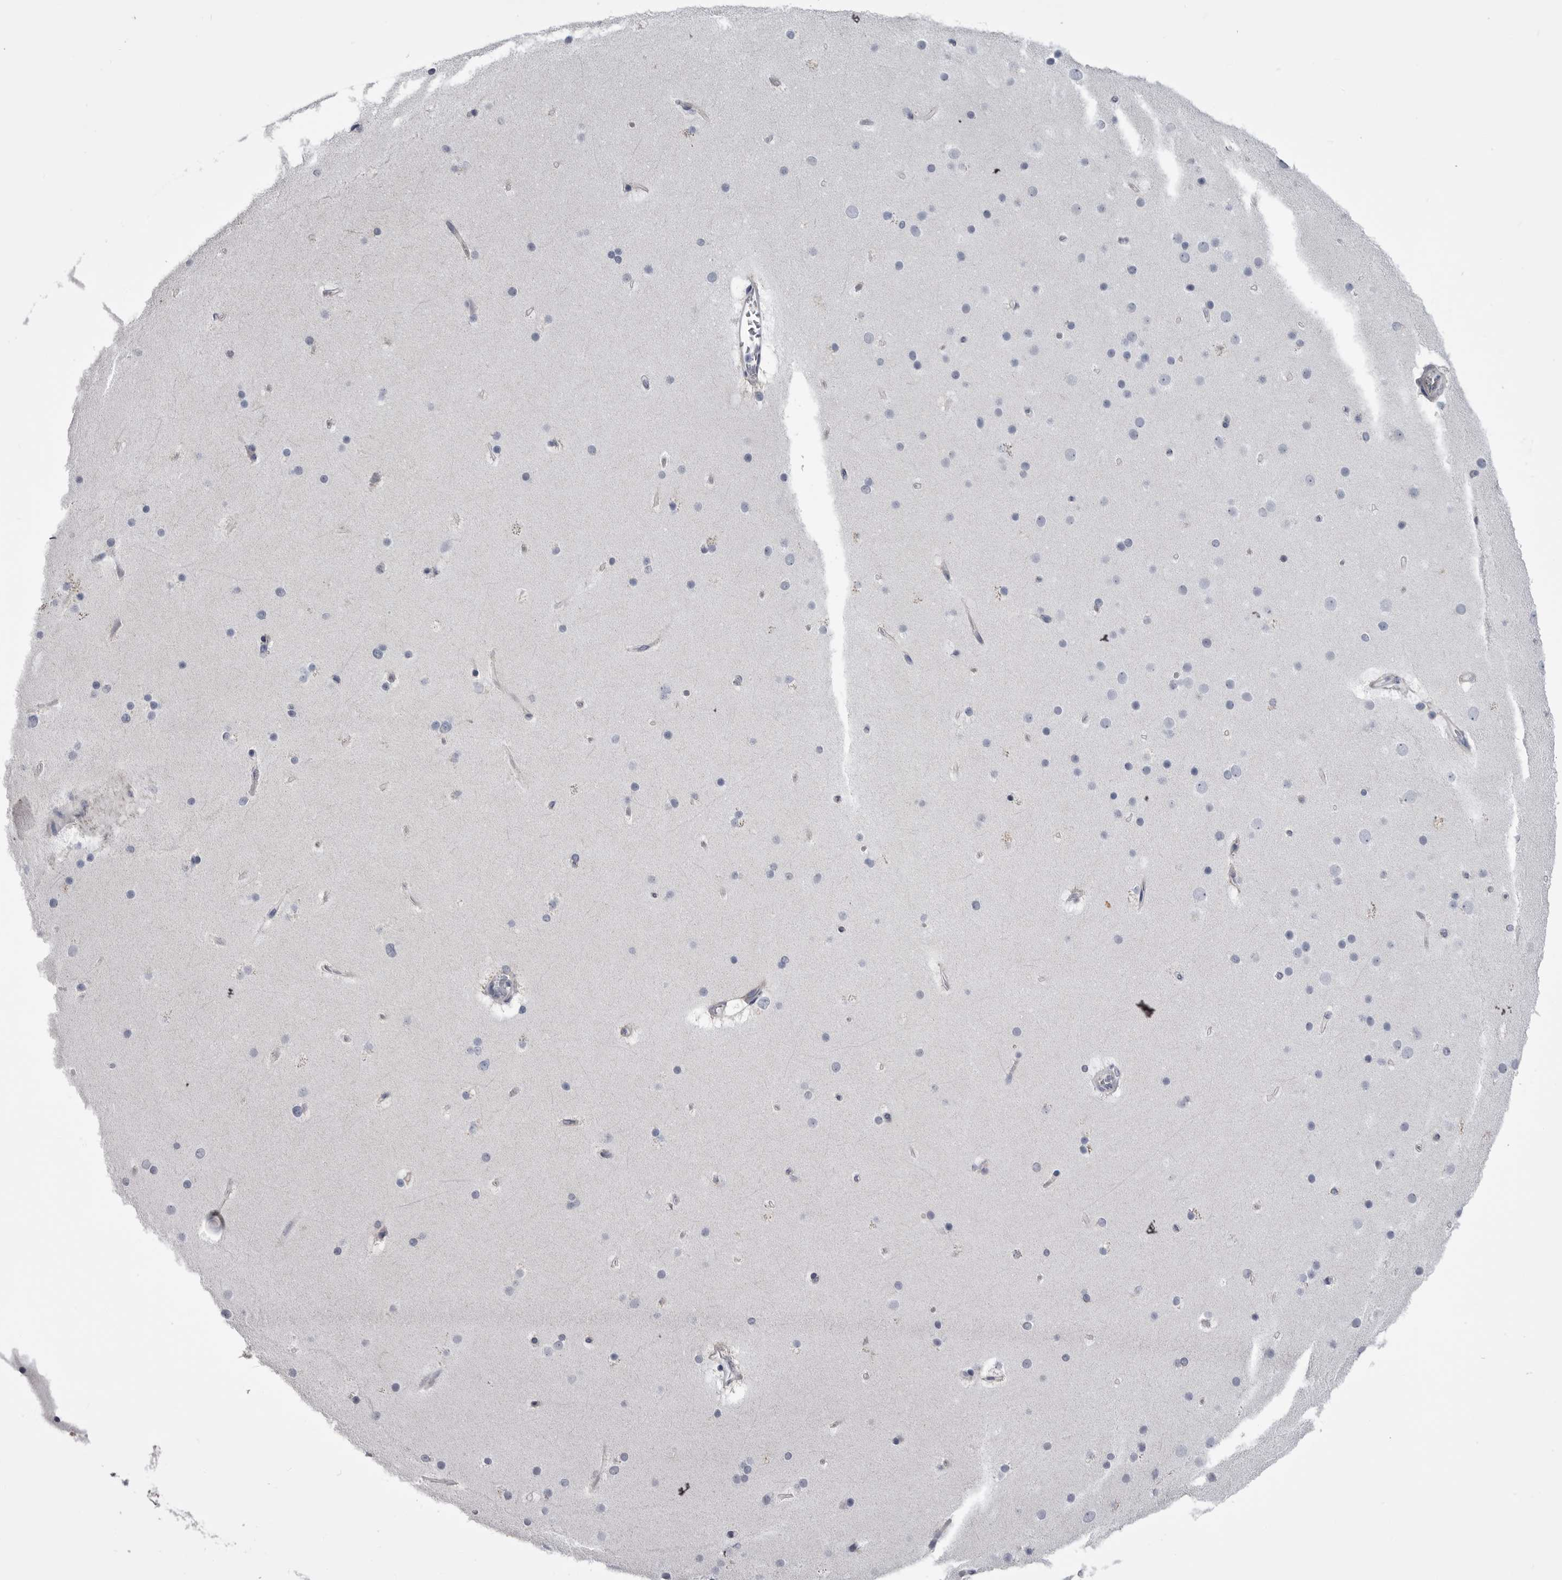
{"staining": {"intensity": "negative", "quantity": "none", "location": "none"}, "tissue": "cerebral cortex", "cell_type": "Endothelial cells", "image_type": "normal", "snomed": [{"axis": "morphology", "description": "Normal tissue, NOS"}, {"axis": "topography", "description": "Cerebral cortex"}], "caption": "A micrograph of human cerebral cortex is negative for staining in endothelial cells.", "gene": "OPLAH", "patient": {"sex": "male", "age": 57}}